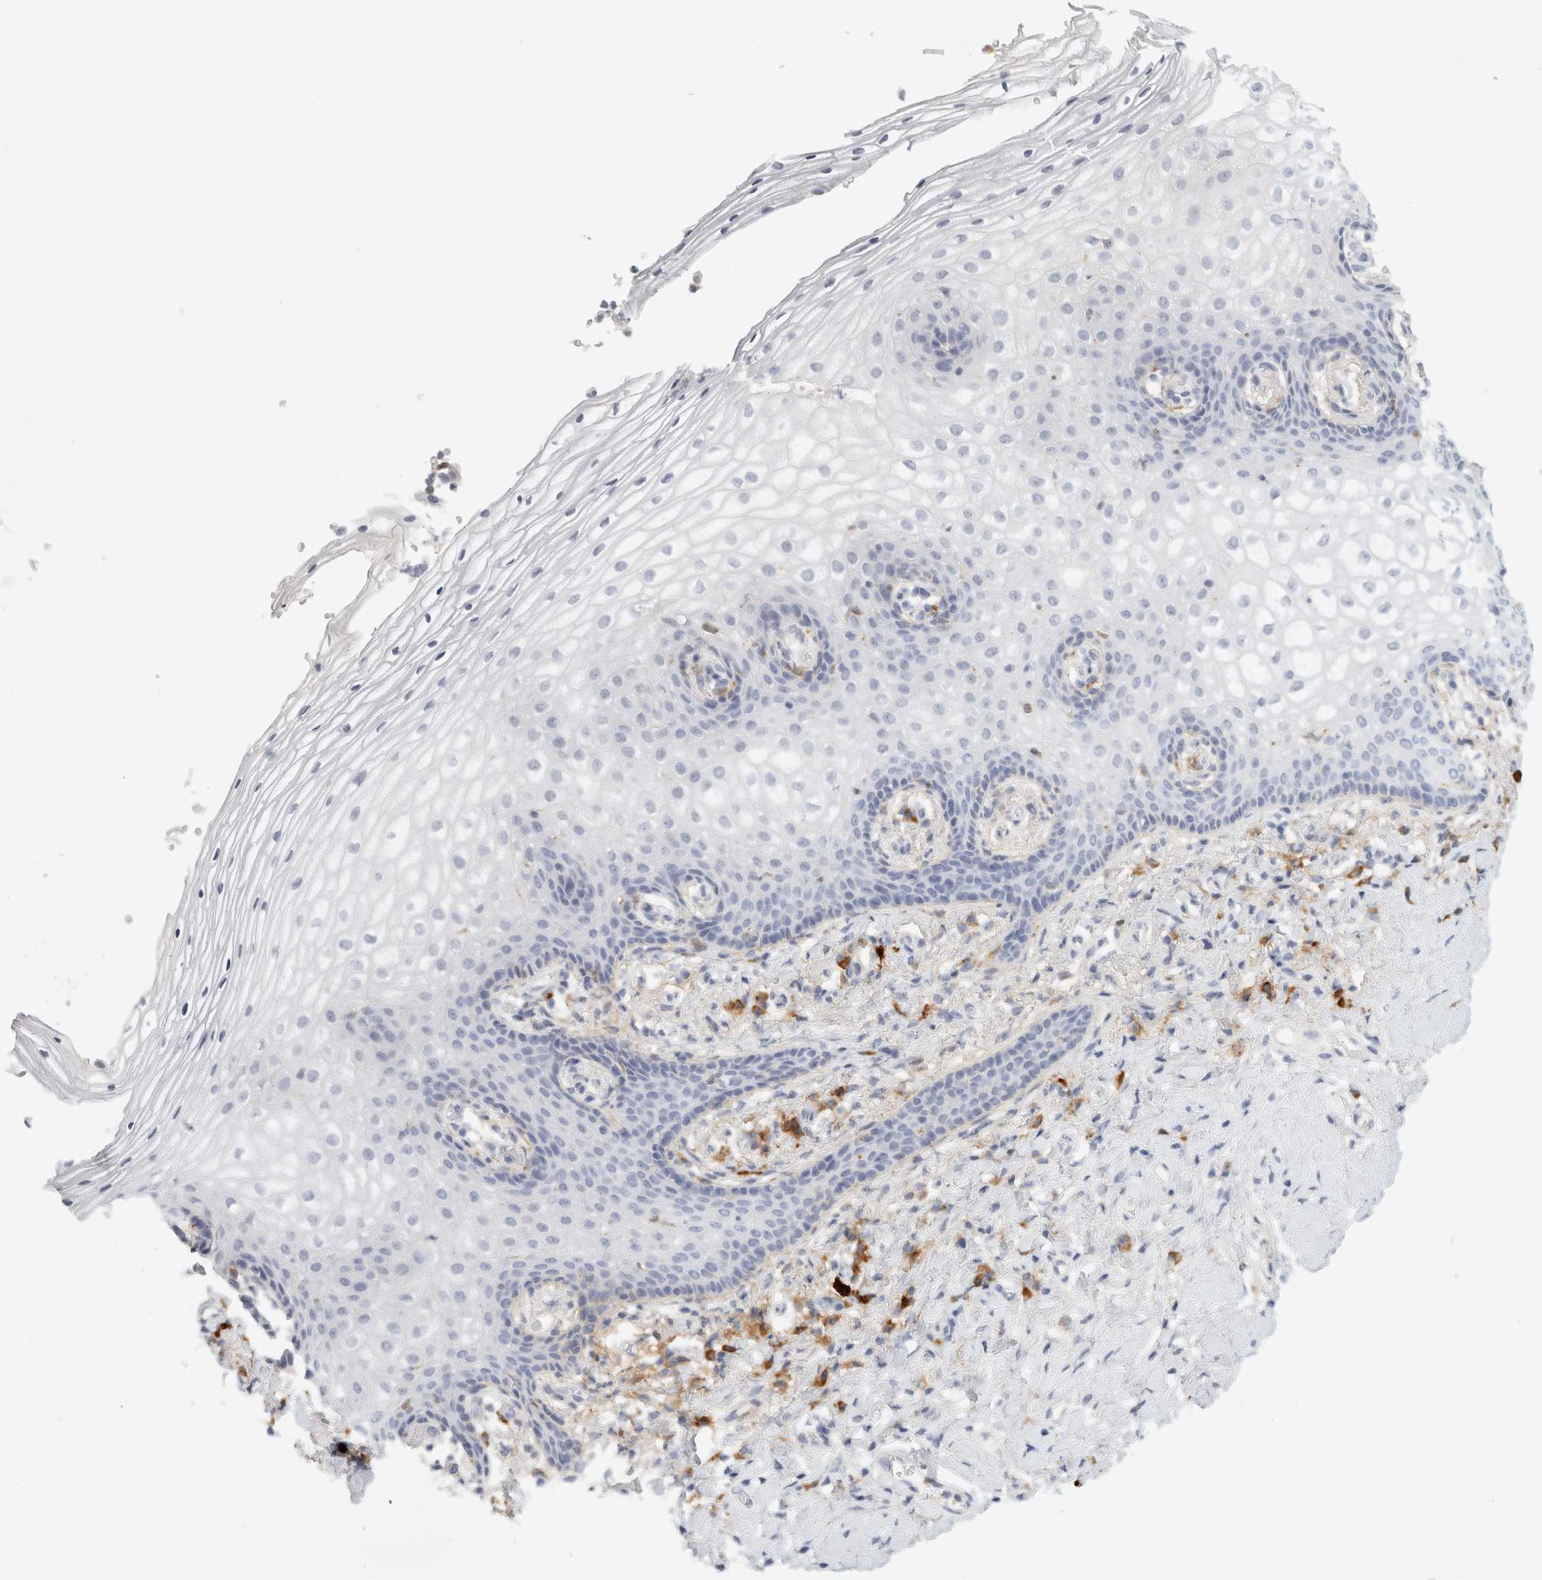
{"staining": {"intensity": "negative", "quantity": "none", "location": "none"}, "tissue": "vagina", "cell_type": "Squamous epithelial cells", "image_type": "normal", "snomed": [{"axis": "morphology", "description": "Normal tissue, NOS"}, {"axis": "topography", "description": "Vagina"}], "caption": "Photomicrograph shows no significant protein positivity in squamous epithelial cells of normal vagina.", "gene": "FGL2", "patient": {"sex": "female", "age": 60}}